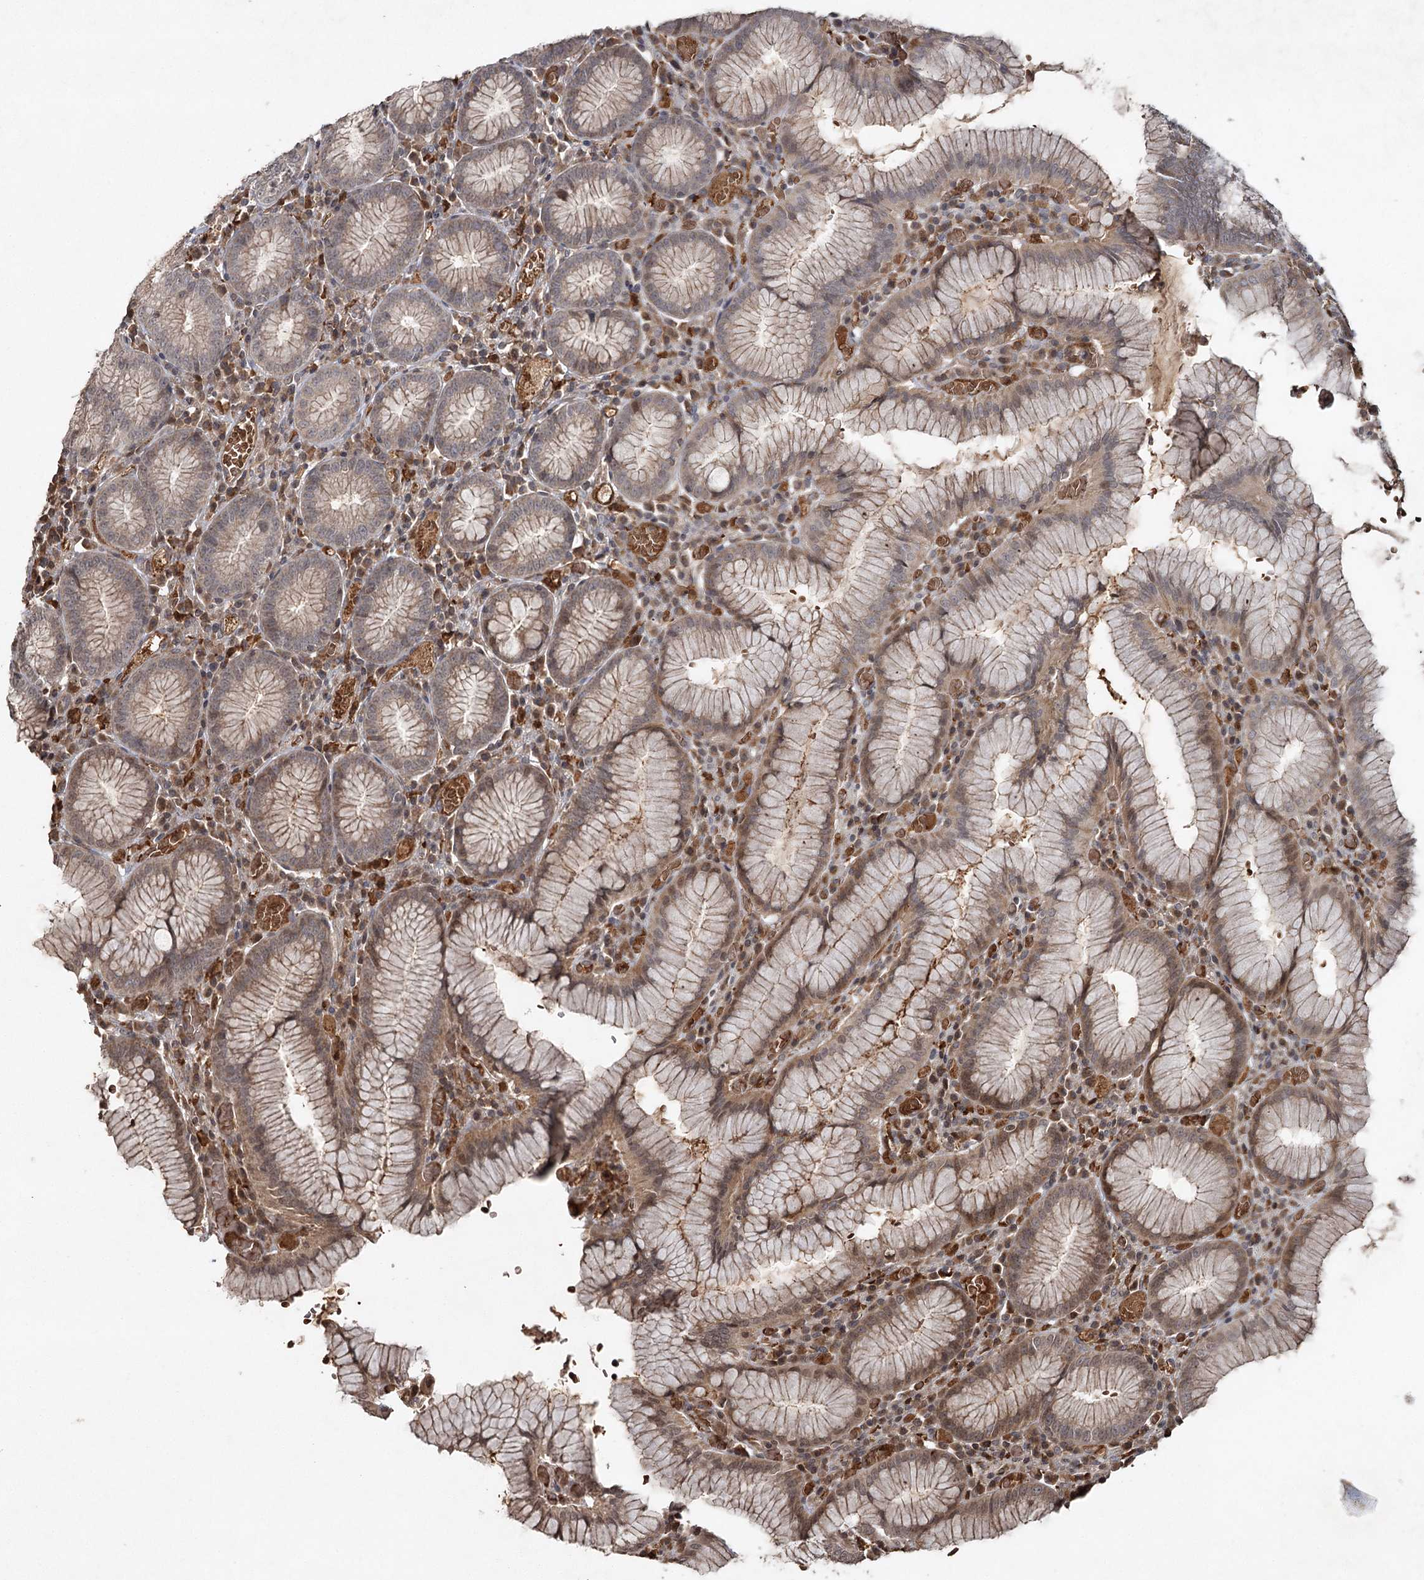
{"staining": {"intensity": "moderate", "quantity": "25%-75%", "location": "cytoplasmic/membranous"}, "tissue": "stomach", "cell_type": "Glandular cells", "image_type": "normal", "snomed": [{"axis": "morphology", "description": "Normal tissue, NOS"}, {"axis": "topography", "description": "Stomach"}], "caption": "DAB immunohistochemical staining of normal stomach reveals moderate cytoplasmic/membranous protein expression in approximately 25%-75% of glandular cells.", "gene": "CYP2B6", "patient": {"sex": "male", "age": 55}}